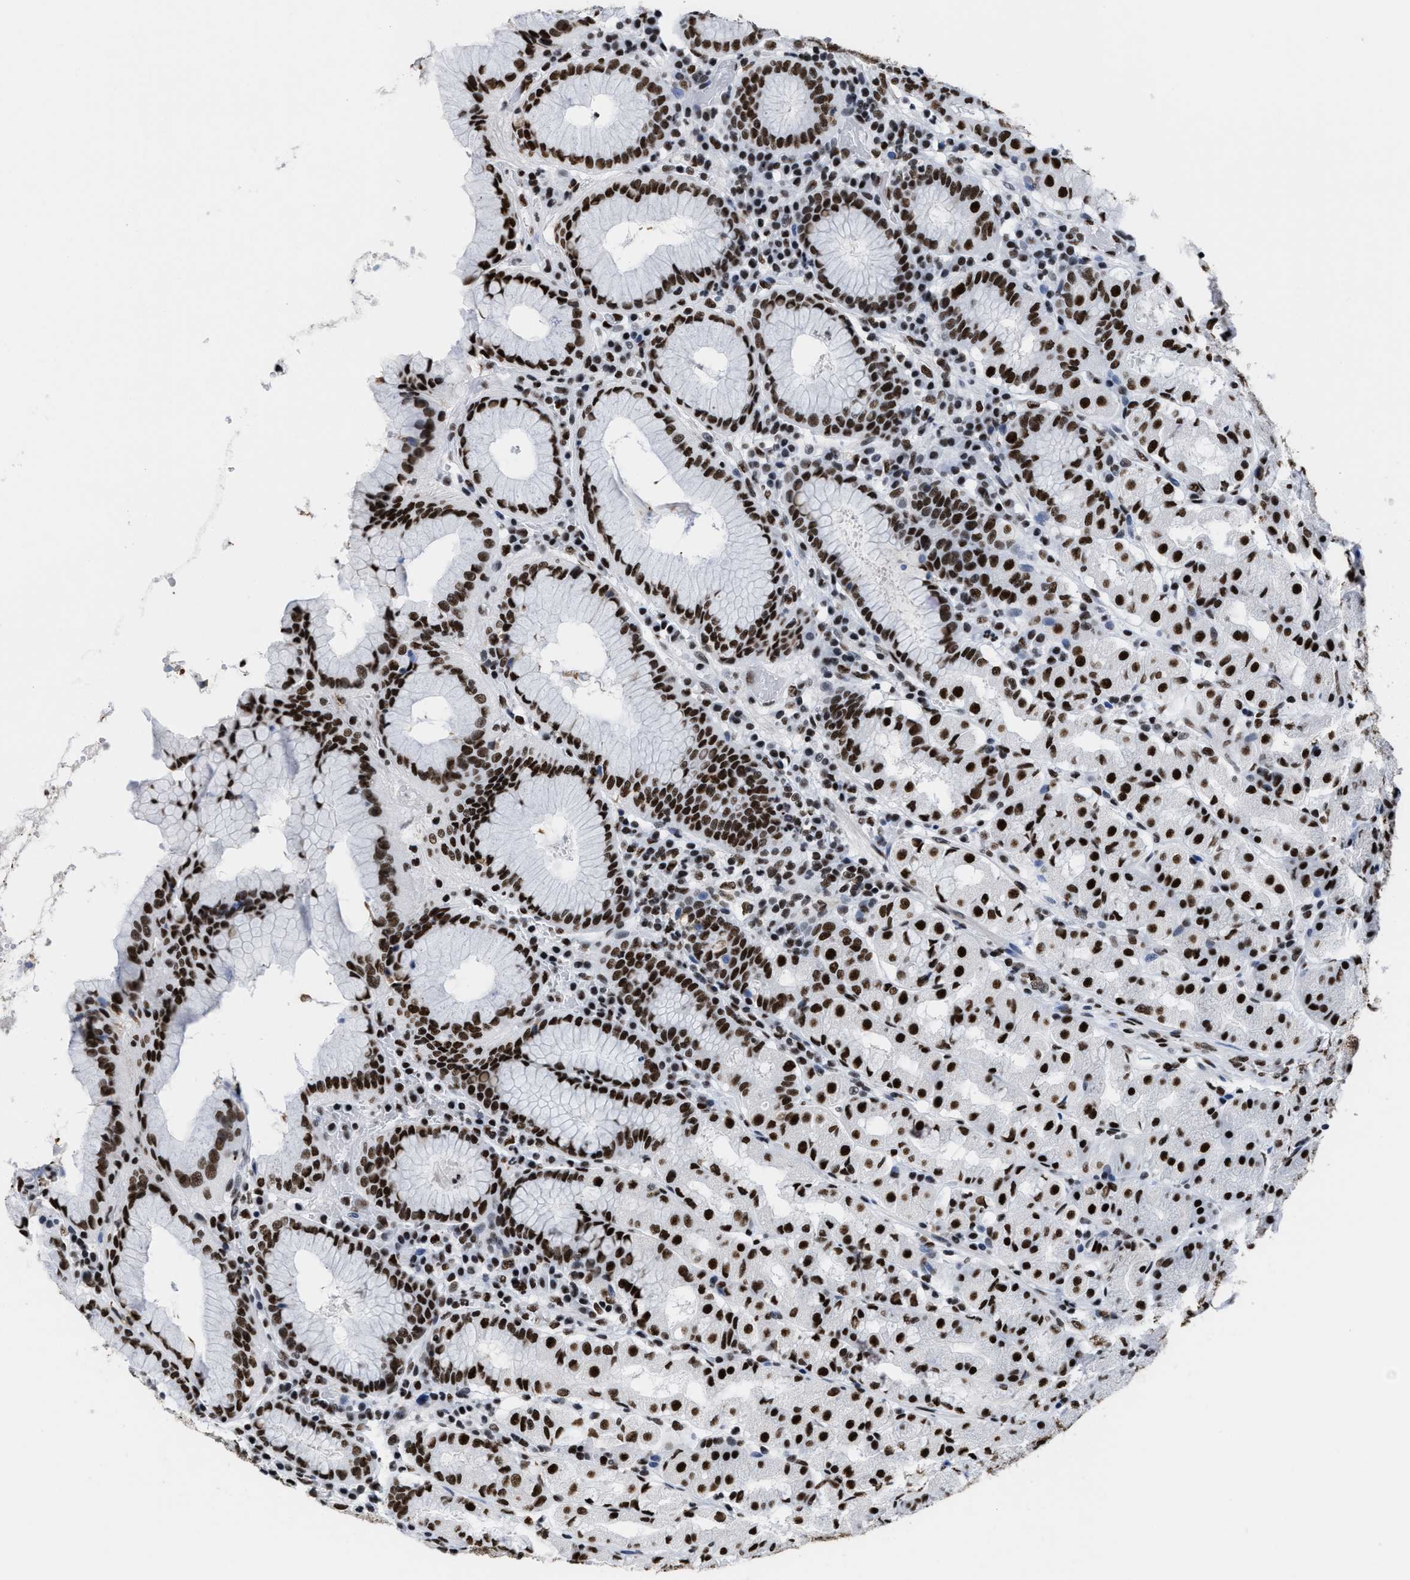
{"staining": {"intensity": "strong", "quantity": ">75%", "location": "nuclear"}, "tissue": "stomach", "cell_type": "Glandular cells", "image_type": "normal", "snomed": [{"axis": "morphology", "description": "Normal tissue, NOS"}, {"axis": "topography", "description": "Stomach"}, {"axis": "topography", "description": "Stomach, lower"}], "caption": "Immunohistochemistry of normal stomach shows high levels of strong nuclear staining in approximately >75% of glandular cells.", "gene": "SMARCC2", "patient": {"sex": "female", "age": 56}}